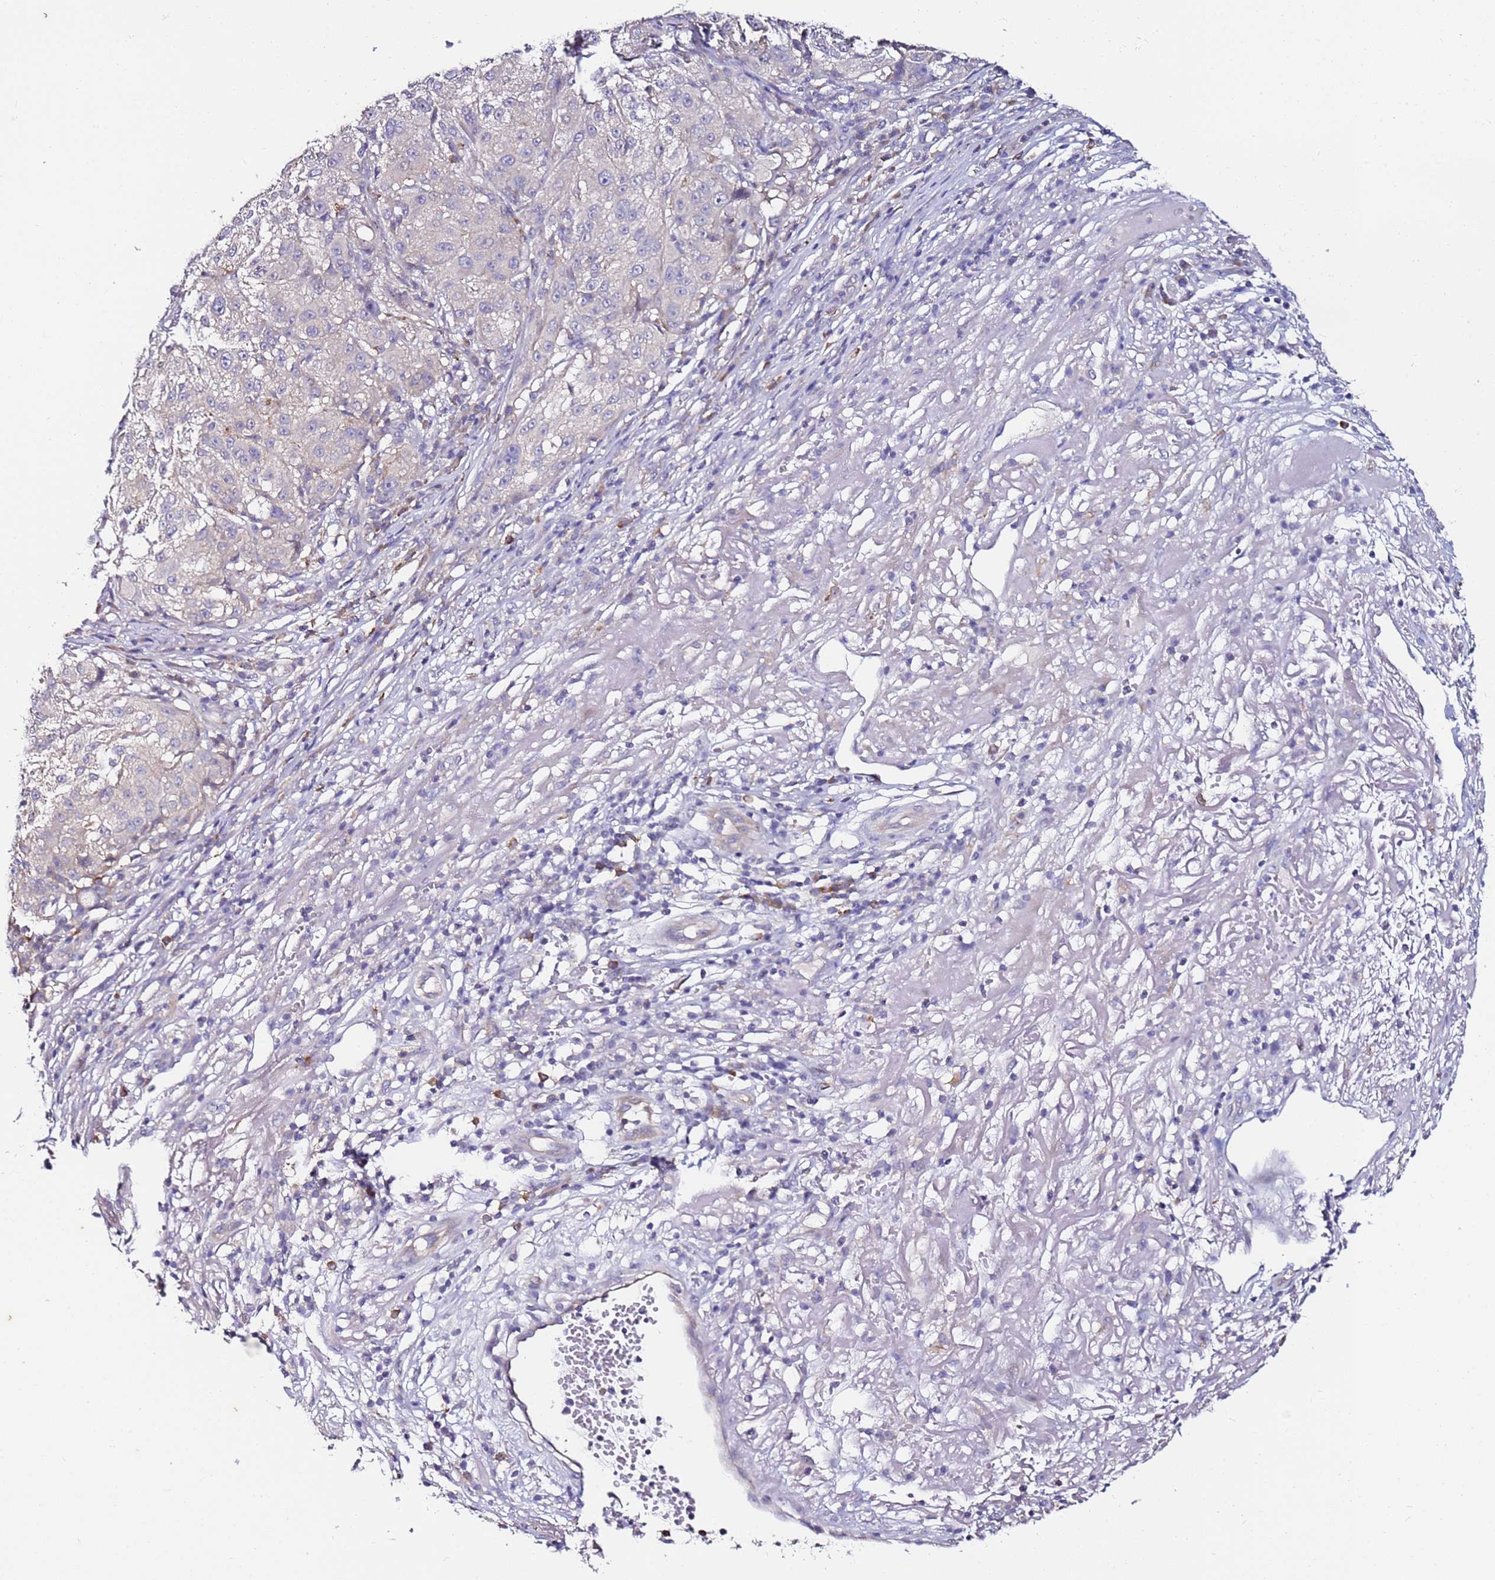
{"staining": {"intensity": "negative", "quantity": "none", "location": "none"}, "tissue": "melanoma", "cell_type": "Tumor cells", "image_type": "cancer", "snomed": [{"axis": "morphology", "description": "Necrosis, NOS"}, {"axis": "morphology", "description": "Malignant melanoma, NOS"}, {"axis": "topography", "description": "Skin"}], "caption": "Melanoma stained for a protein using immunohistochemistry (IHC) reveals no expression tumor cells.", "gene": "SRRM5", "patient": {"sex": "female", "age": 87}}